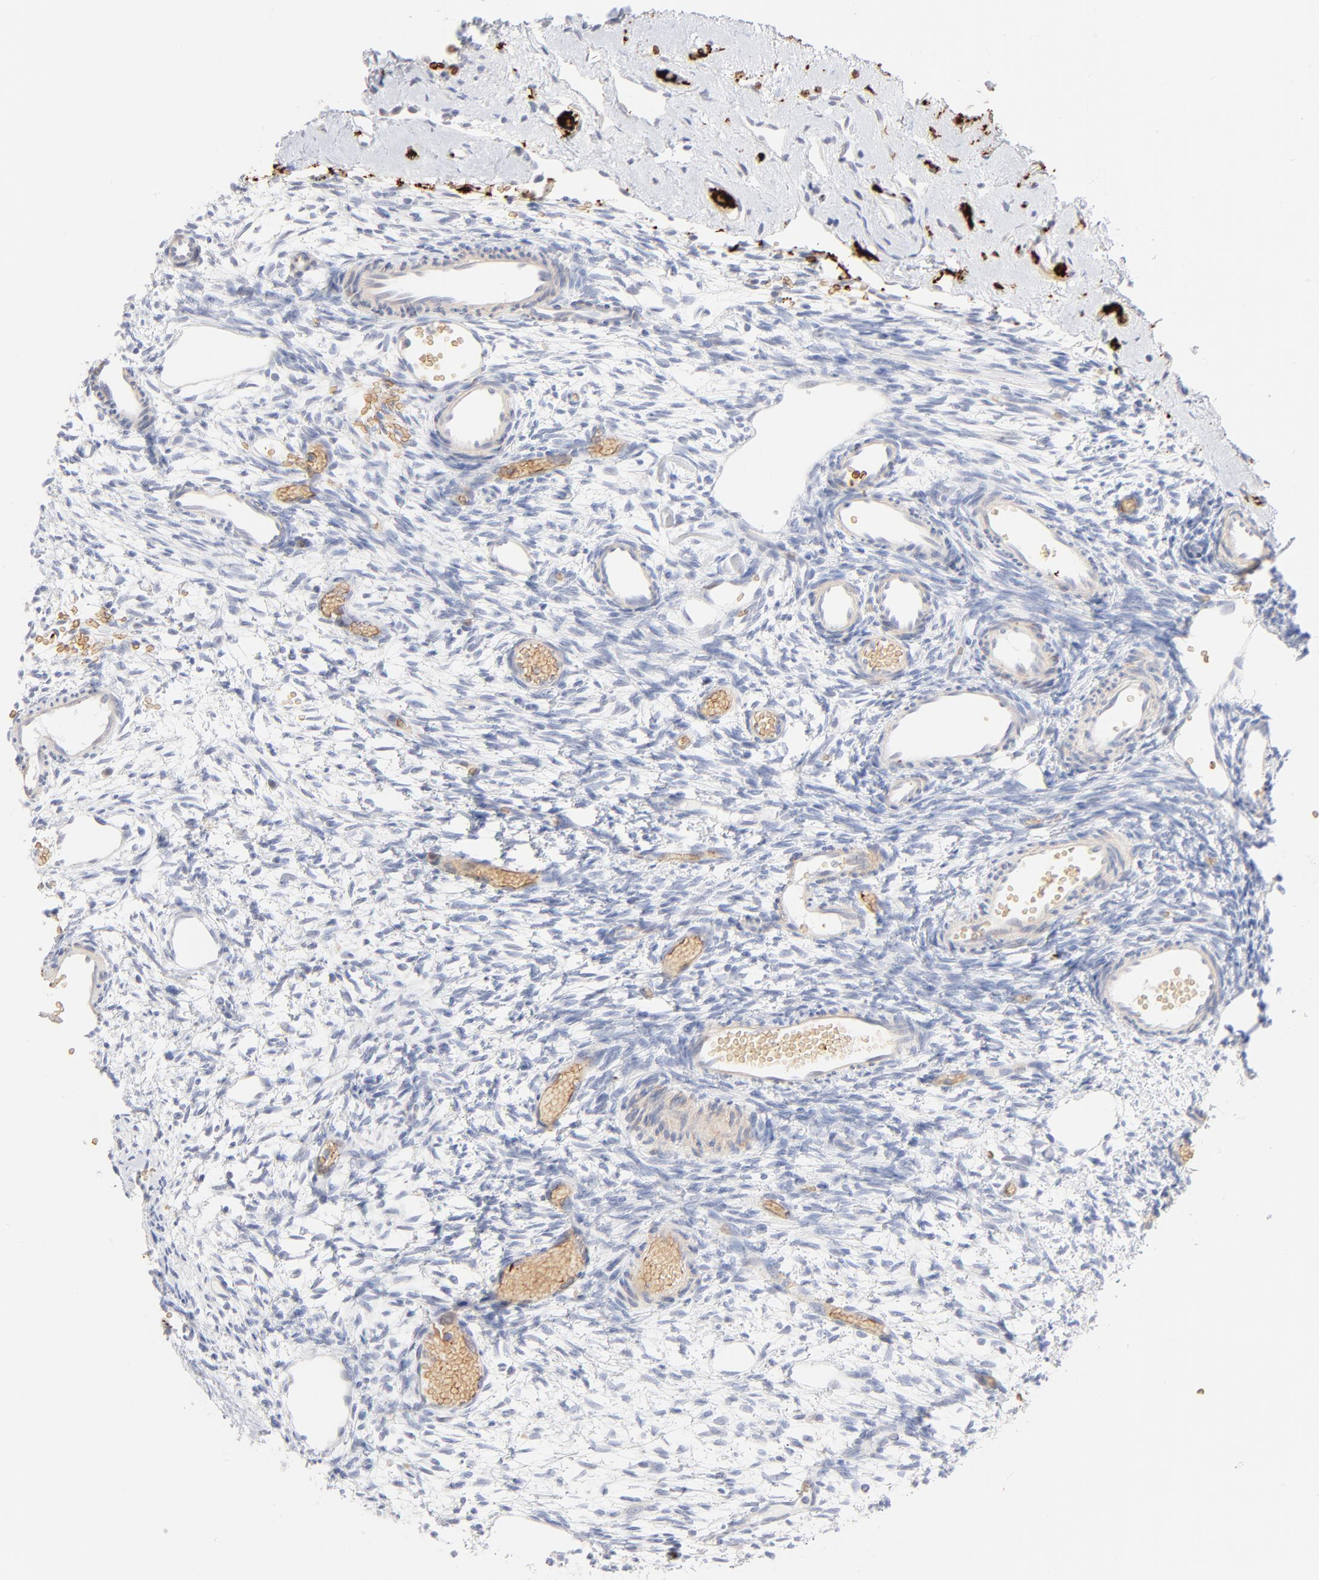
{"staining": {"intensity": "negative", "quantity": "none", "location": "none"}, "tissue": "ovary", "cell_type": "Ovarian stroma cells", "image_type": "normal", "snomed": [{"axis": "morphology", "description": "Normal tissue, NOS"}, {"axis": "topography", "description": "Ovary"}], "caption": "This photomicrograph is of unremarkable ovary stained with immunohistochemistry (IHC) to label a protein in brown with the nuclei are counter-stained blue. There is no staining in ovarian stroma cells.", "gene": "SPTB", "patient": {"sex": "female", "age": 35}}